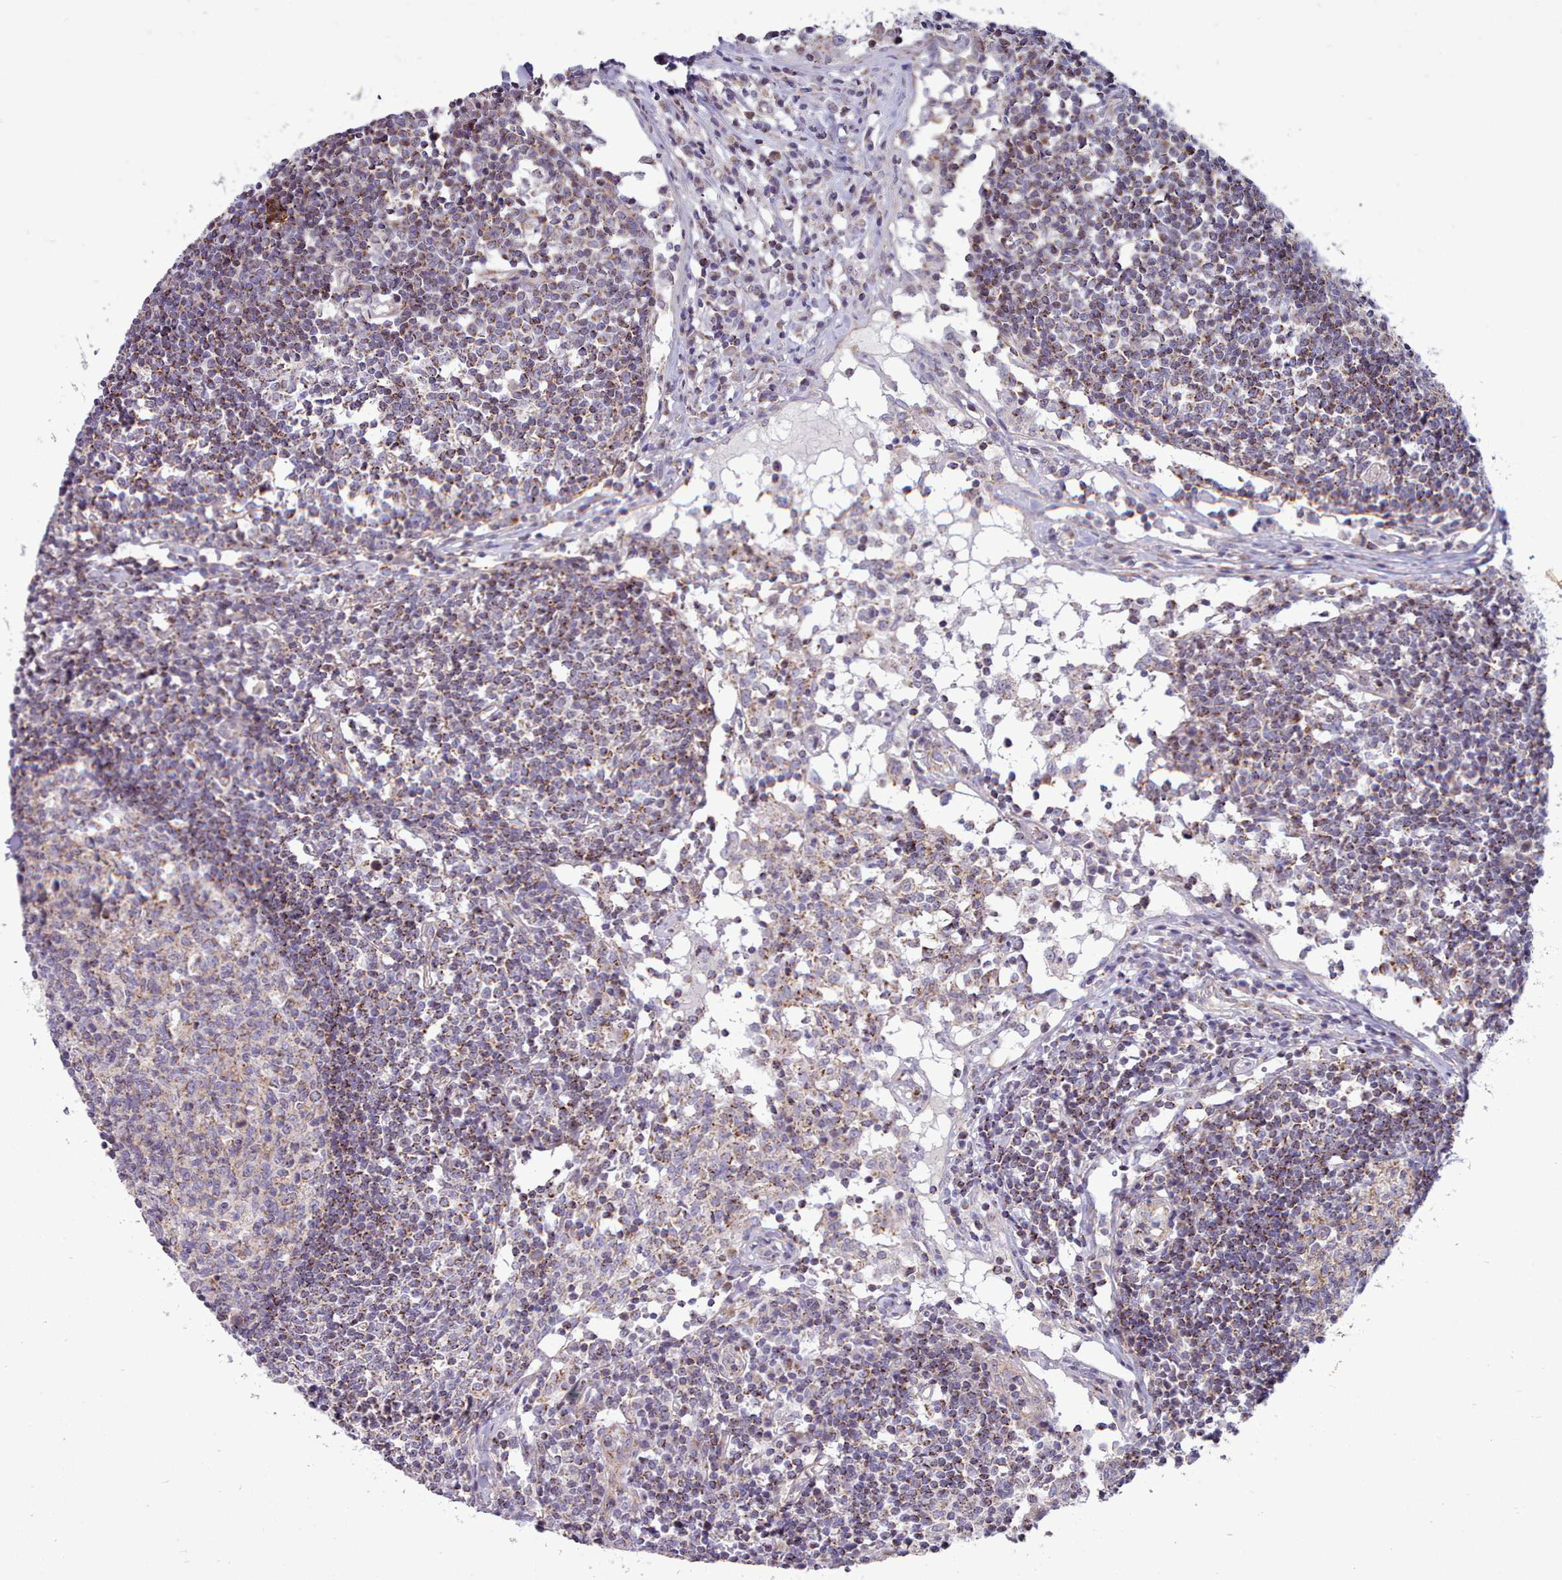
{"staining": {"intensity": "weak", "quantity": "<25%", "location": "cytoplasmic/membranous"}, "tissue": "lymph node", "cell_type": "Germinal center cells", "image_type": "normal", "snomed": [{"axis": "morphology", "description": "Normal tissue, NOS"}, {"axis": "topography", "description": "Lymph node"}], "caption": "This is an immunohistochemistry (IHC) micrograph of unremarkable human lymph node. There is no positivity in germinal center cells.", "gene": "MRPL21", "patient": {"sex": "female", "age": 55}}